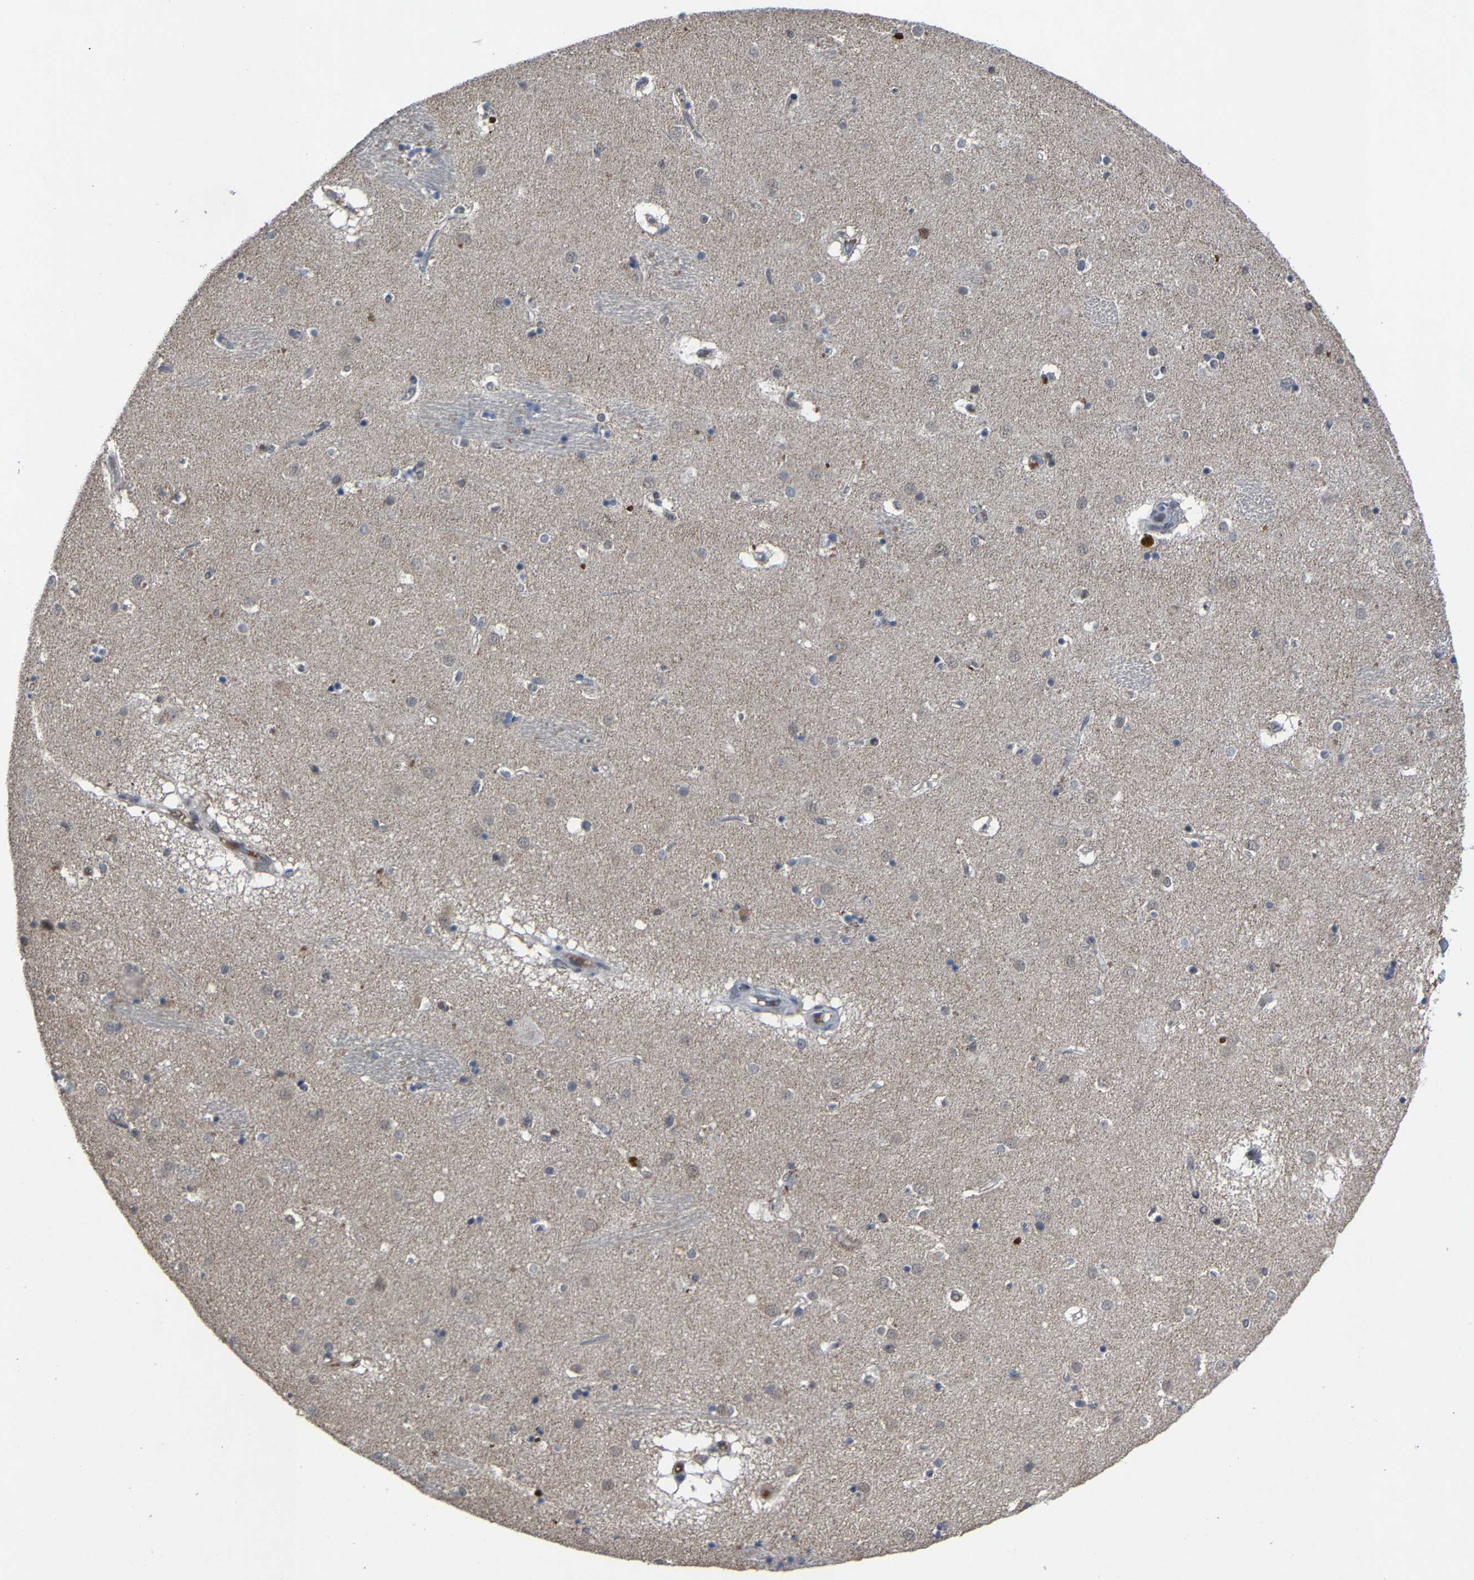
{"staining": {"intensity": "negative", "quantity": "none", "location": "none"}, "tissue": "caudate", "cell_type": "Glial cells", "image_type": "normal", "snomed": [{"axis": "morphology", "description": "Normal tissue, NOS"}, {"axis": "topography", "description": "Lateral ventricle wall"}], "caption": "IHC histopathology image of normal caudate: human caudate stained with DAB demonstrates no significant protein expression in glial cells. (Stains: DAB immunohistochemistry with hematoxylin counter stain, Microscopy: brightfield microscopy at high magnification).", "gene": "LSM8", "patient": {"sex": "male", "age": 70}}